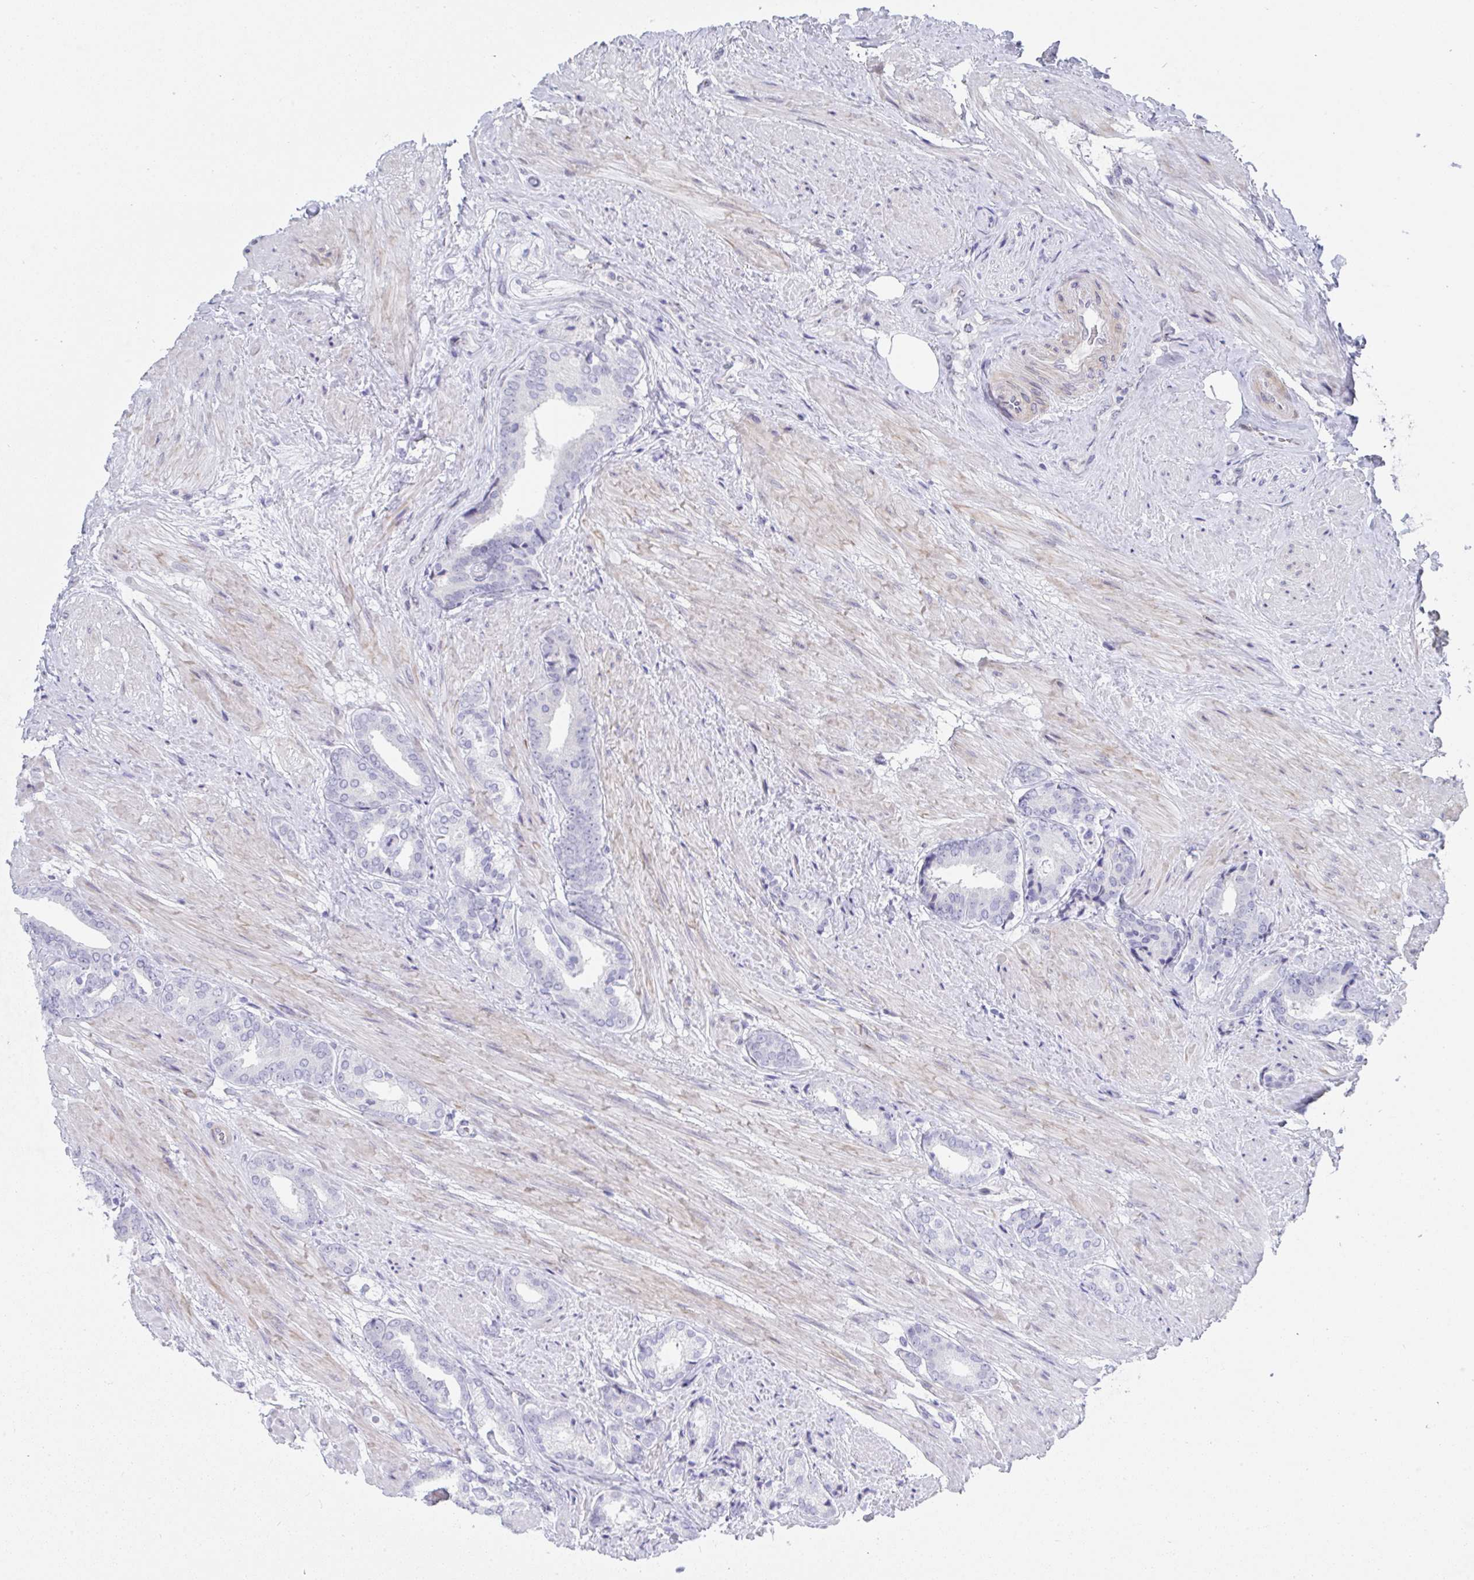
{"staining": {"intensity": "negative", "quantity": "none", "location": "none"}, "tissue": "prostate cancer", "cell_type": "Tumor cells", "image_type": "cancer", "snomed": [{"axis": "morphology", "description": "Adenocarcinoma, High grade"}, {"axis": "topography", "description": "Prostate"}], "caption": "This is an IHC histopathology image of human prostate cancer (adenocarcinoma (high-grade)). There is no positivity in tumor cells.", "gene": "MFSD4A", "patient": {"sex": "male", "age": 56}}